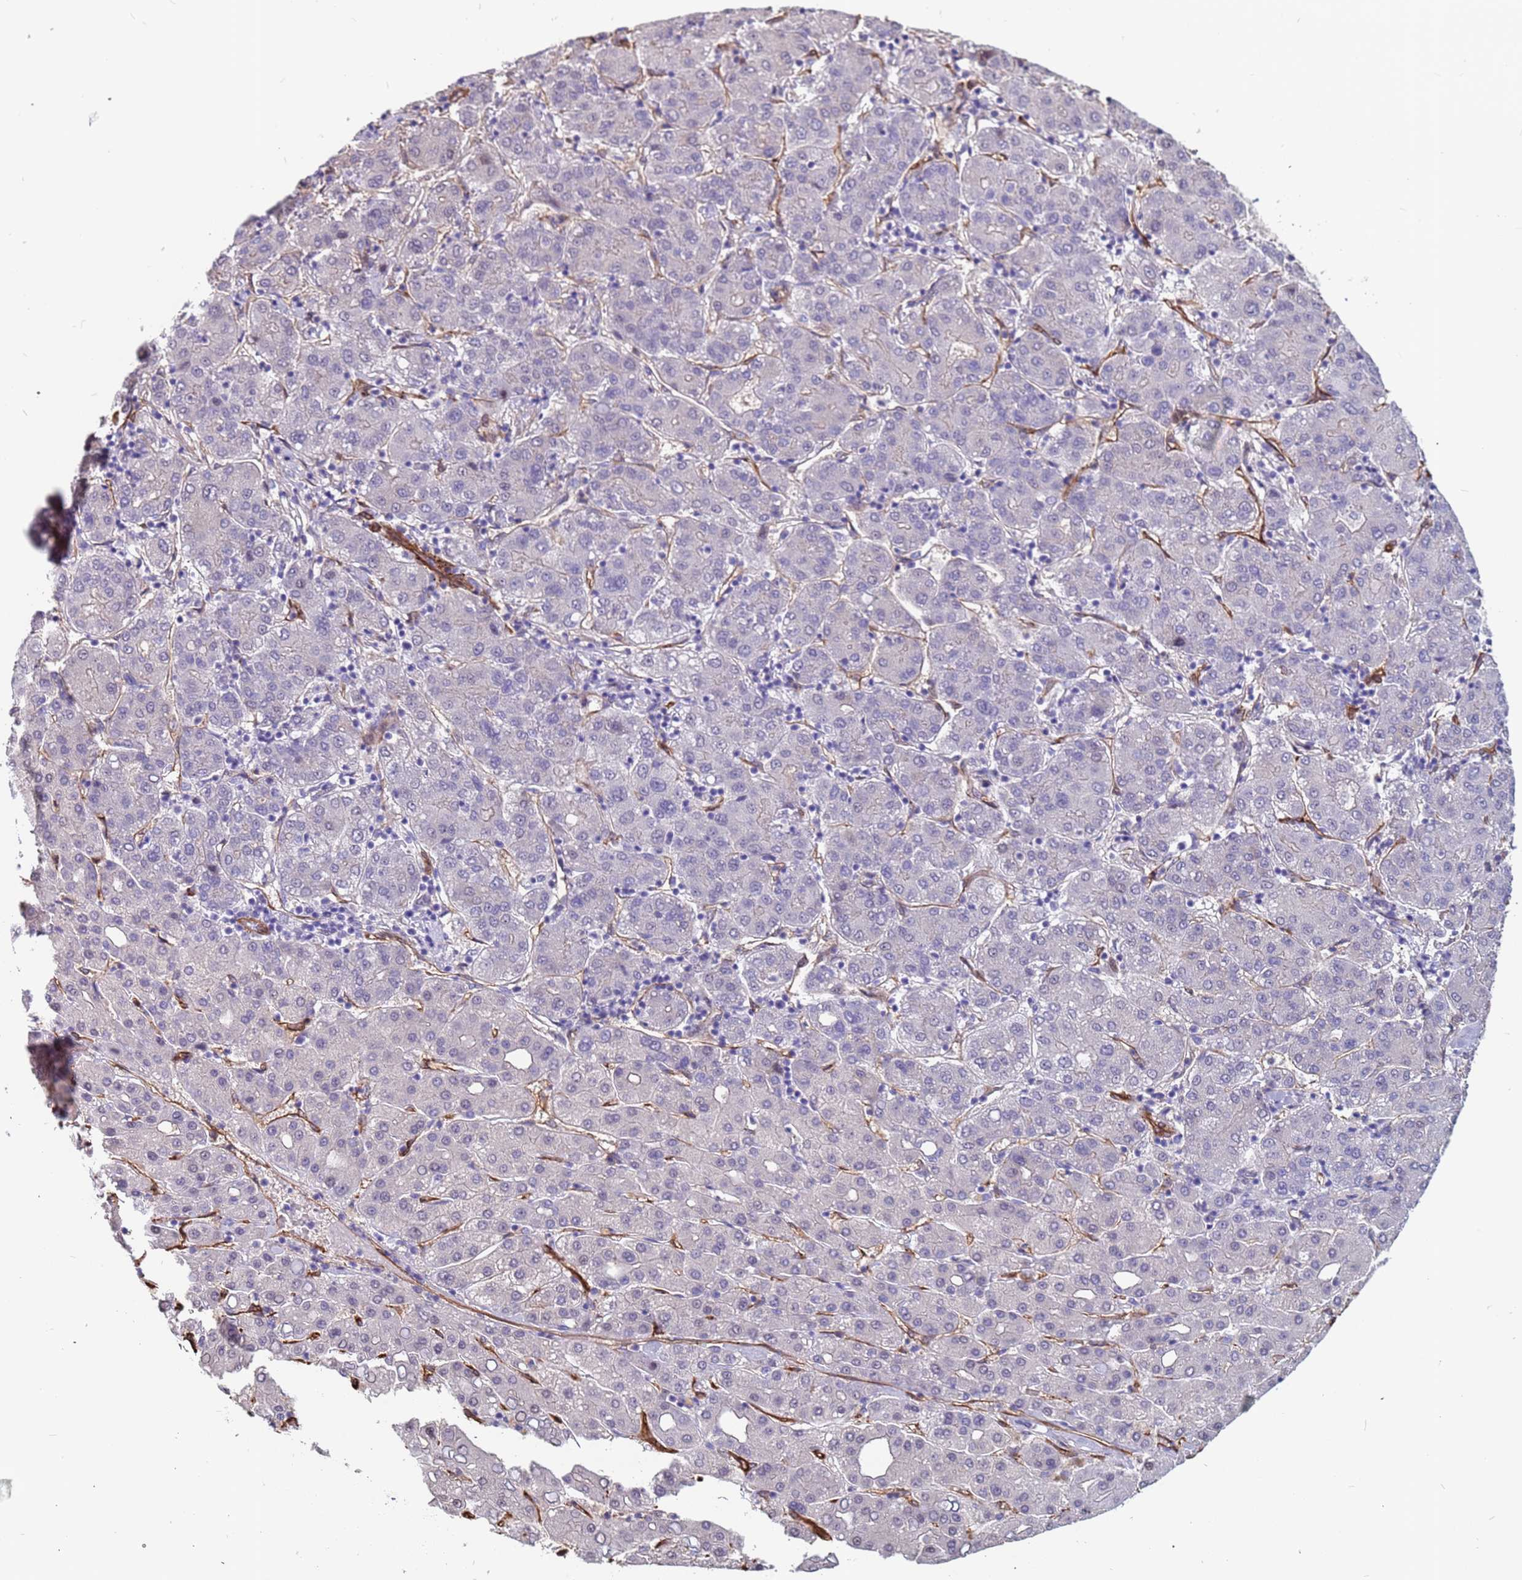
{"staining": {"intensity": "negative", "quantity": "none", "location": "none"}, "tissue": "liver cancer", "cell_type": "Tumor cells", "image_type": "cancer", "snomed": [{"axis": "morphology", "description": "Carcinoma, Hepatocellular, NOS"}, {"axis": "topography", "description": "Liver"}], "caption": "Tumor cells are negative for brown protein staining in hepatocellular carcinoma (liver).", "gene": "EHD2", "patient": {"sex": "male", "age": 65}}